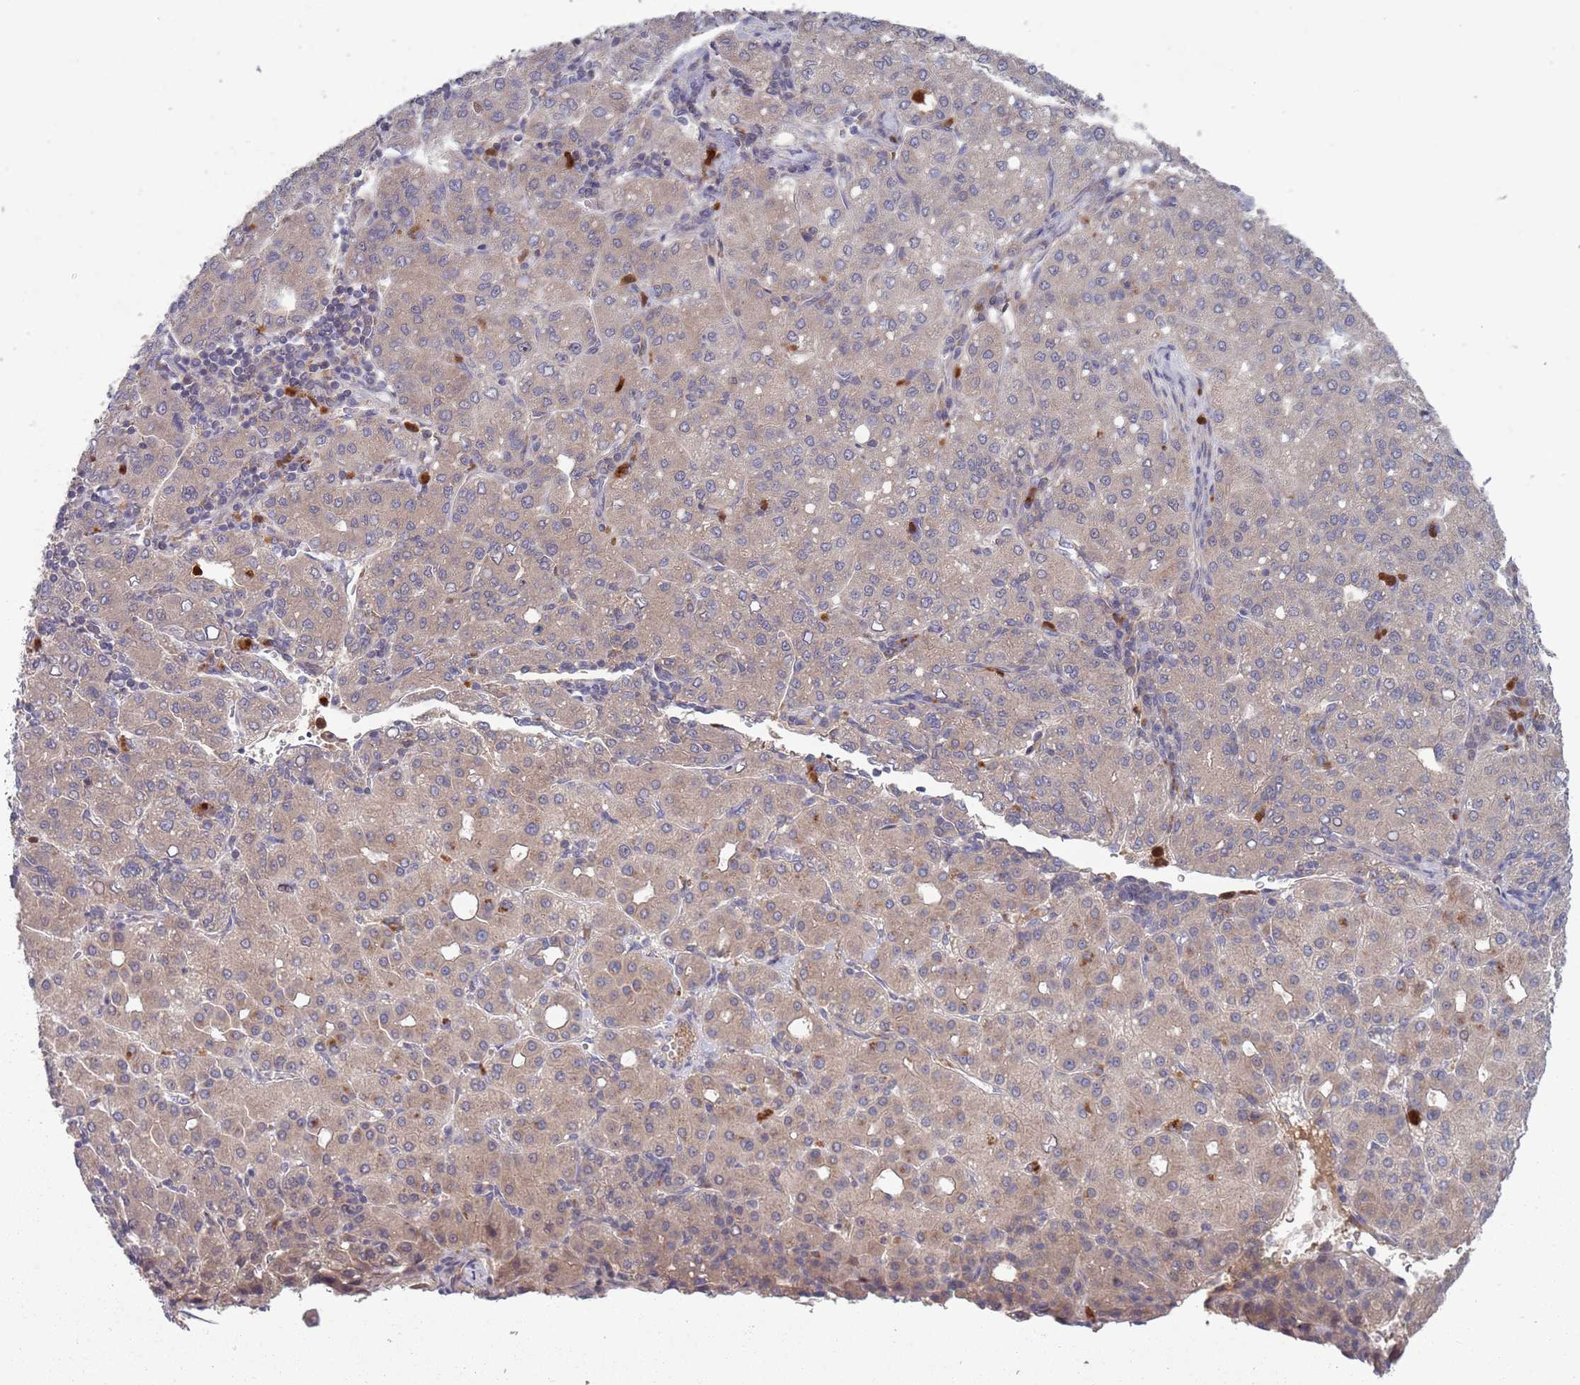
{"staining": {"intensity": "moderate", "quantity": "<25%", "location": "cytoplasmic/membranous"}, "tissue": "liver cancer", "cell_type": "Tumor cells", "image_type": "cancer", "snomed": [{"axis": "morphology", "description": "Carcinoma, Hepatocellular, NOS"}, {"axis": "topography", "description": "Liver"}], "caption": "Immunohistochemistry (IHC) photomicrograph of liver hepatocellular carcinoma stained for a protein (brown), which displays low levels of moderate cytoplasmic/membranous positivity in approximately <25% of tumor cells.", "gene": "TYW1", "patient": {"sex": "male", "age": 65}}